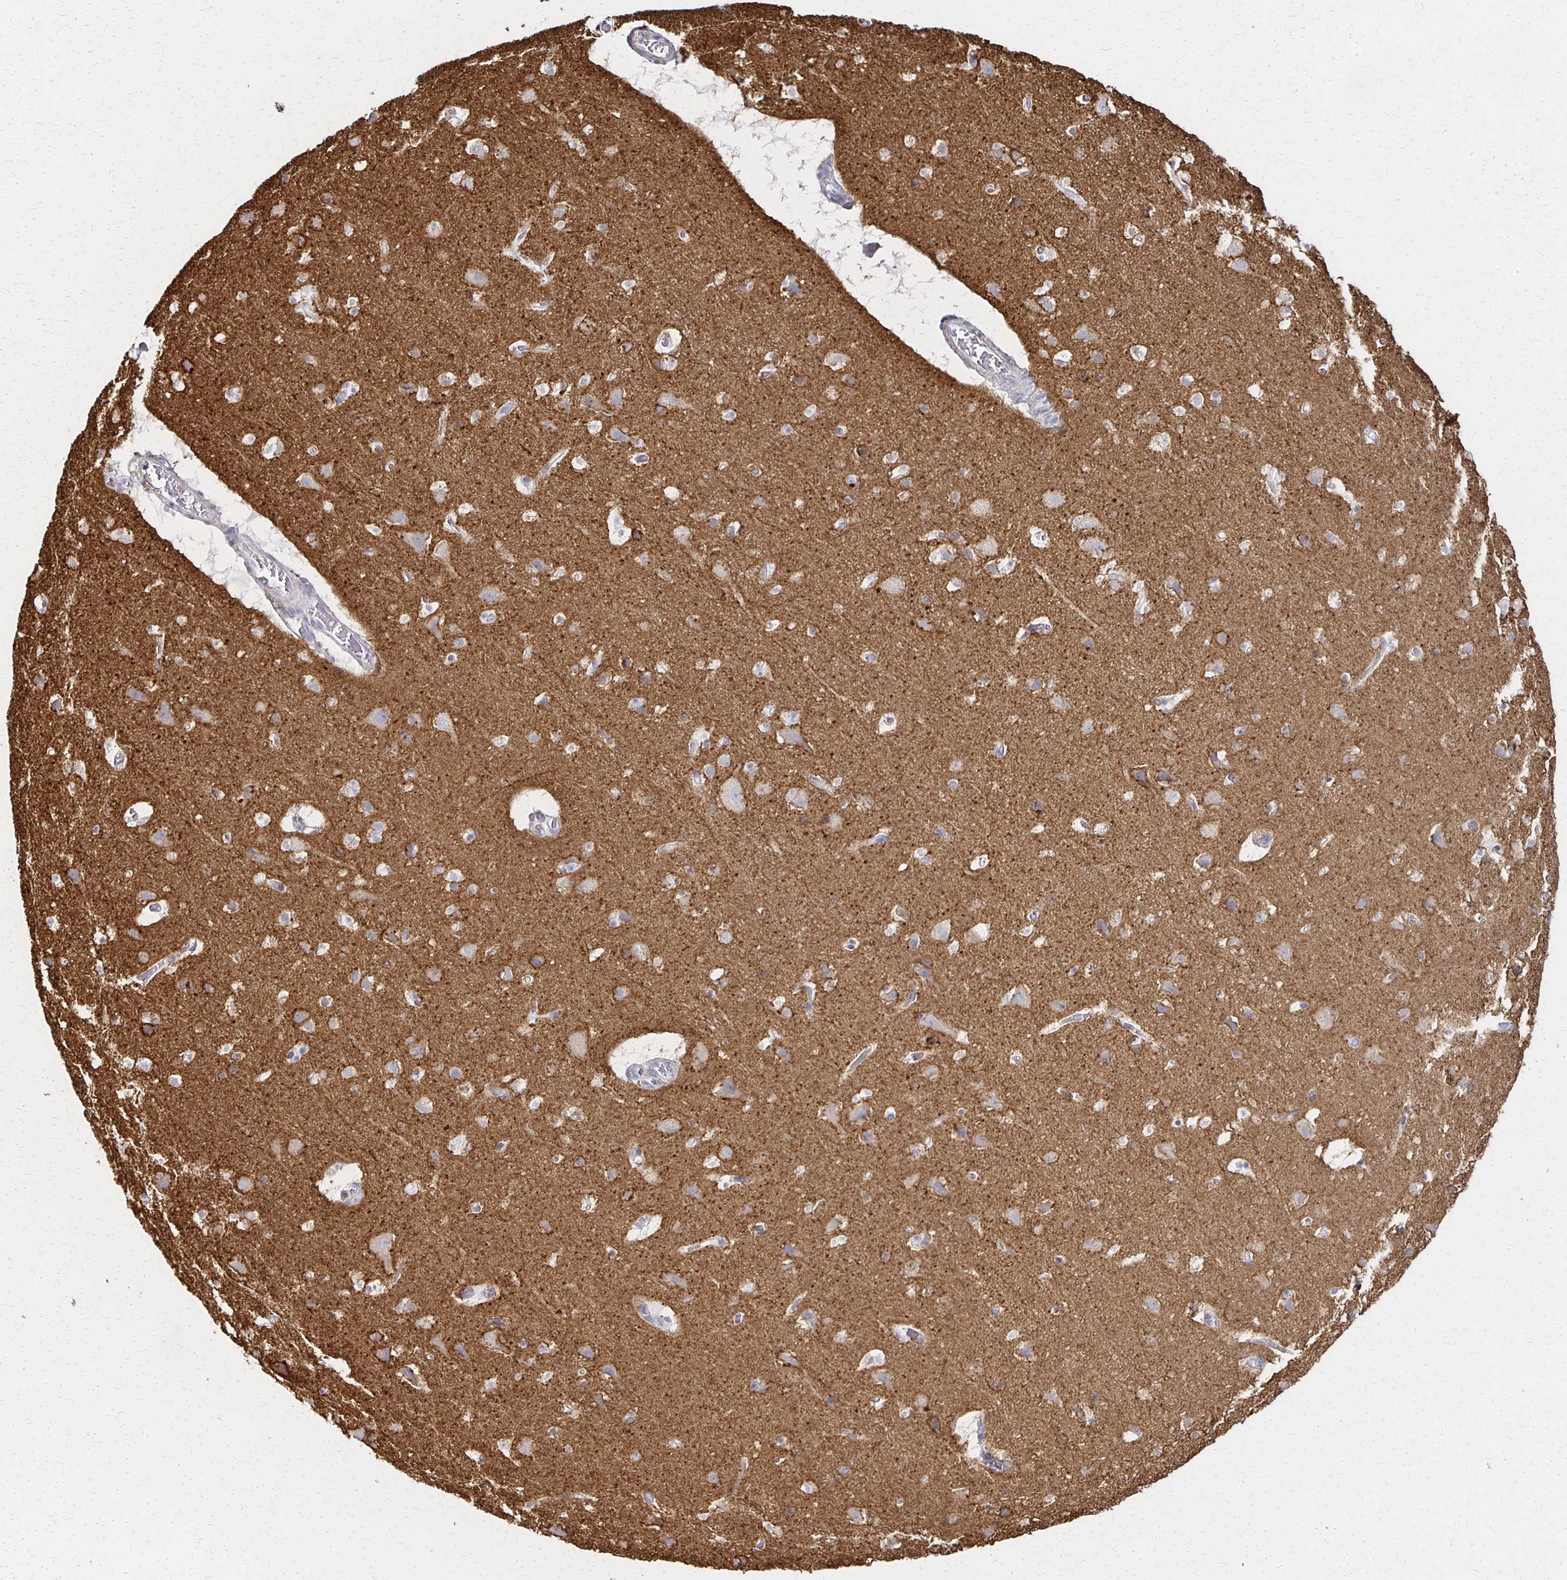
{"staining": {"intensity": "negative", "quantity": "none", "location": "none"}, "tissue": "cerebral cortex", "cell_type": "Endothelial cells", "image_type": "normal", "snomed": [{"axis": "morphology", "description": "Normal tissue, NOS"}, {"axis": "topography", "description": "Cerebral cortex"}], "caption": "Cerebral cortex stained for a protein using immunohistochemistry demonstrates no positivity endothelial cells.", "gene": "ATP1A3", "patient": {"sex": "female", "age": 42}}